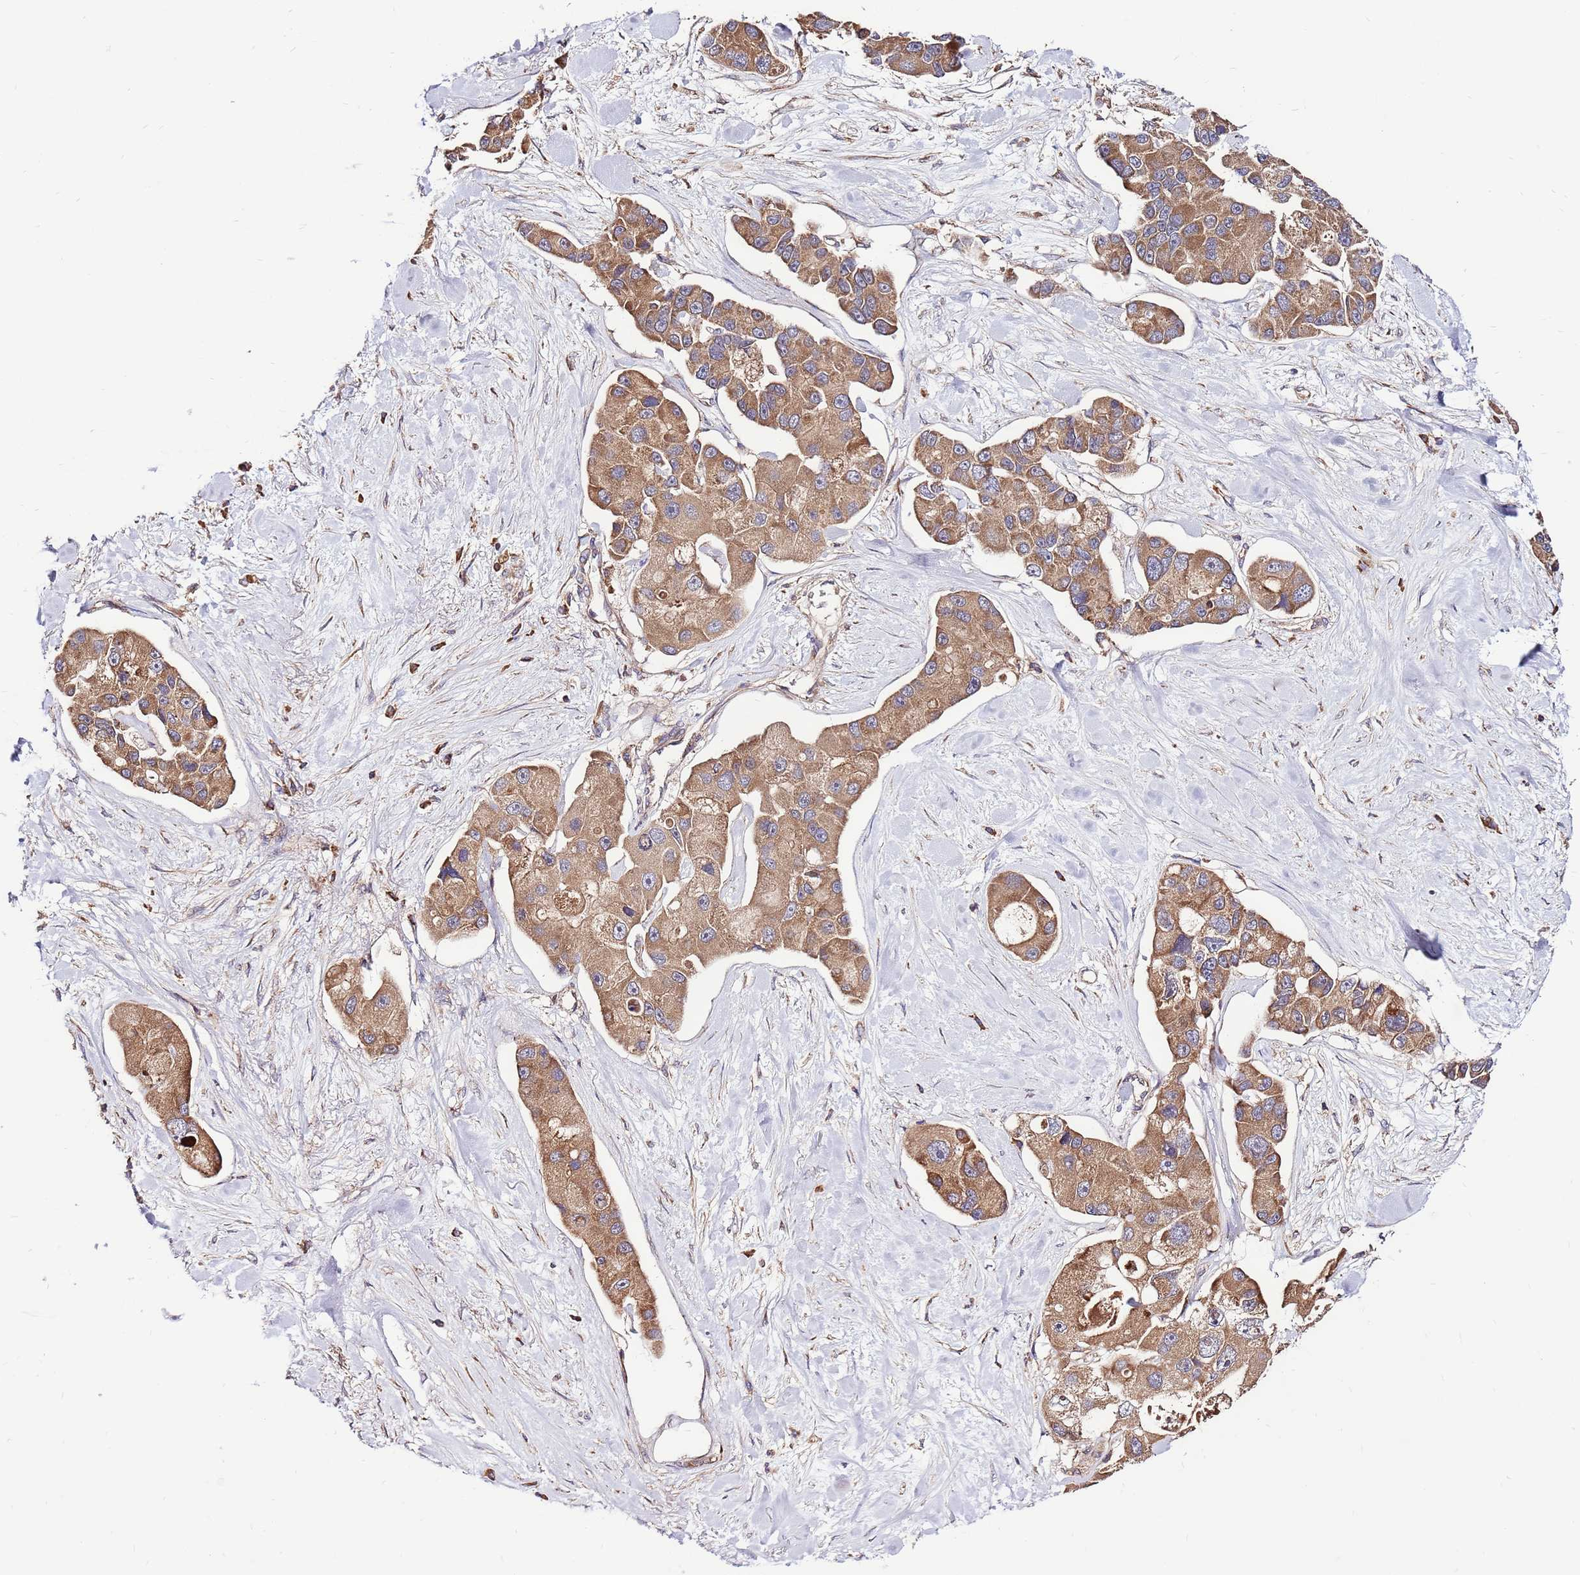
{"staining": {"intensity": "moderate", "quantity": ">75%", "location": "cytoplasmic/membranous"}, "tissue": "lung cancer", "cell_type": "Tumor cells", "image_type": "cancer", "snomed": [{"axis": "morphology", "description": "Adenocarcinoma, NOS"}, {"axis": "topography", "description": "Lung"}], "caption": "Protein staining of lung adenocarcinoma tissue shows moderate cytoplasmic/membranous staining in approximately >75% of tumor cells.", "gene": "SLC44A5", "patient": {"sex": "female", "age": 54}}